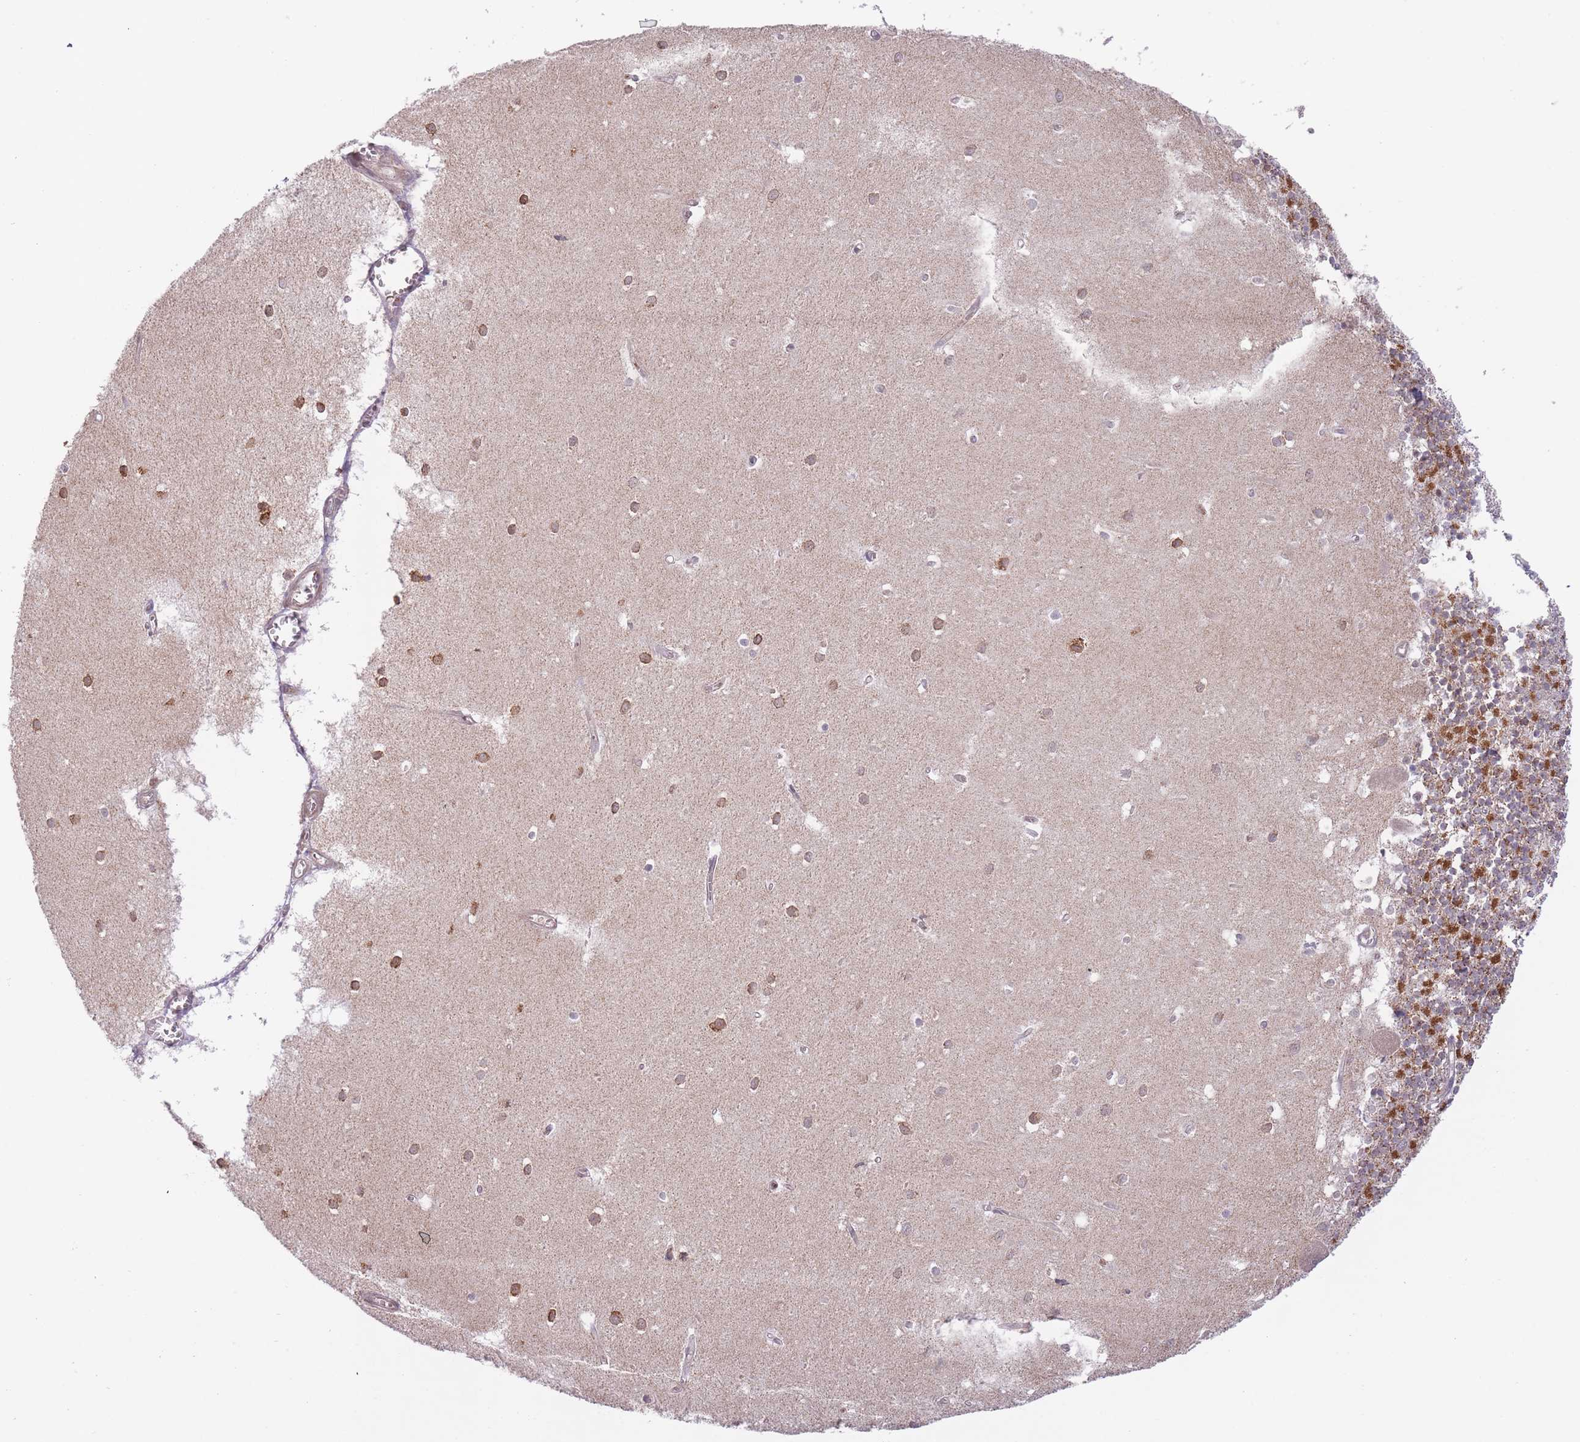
{"staining": {"intensity": "moderate", "quantity": "25%-75%", "location": "cytoplasmic/membranous"}, "tissue": "cerebellum", "cell_type": "Cells in granular layer", "image_type": "normal", "snomed": [{"axis": "morphology", "description": "Normal tissue, NOS"}, {"axis": "topography", "description": "Cerebellum"}], "caption": "Cells in granular layer display medium levels of moderate cytoplasmic/membranous positivity in approximately 25%-75% of cells in benign cerebellum.", "gene": "FUT3", "patient": {"sex": "male", "age": 54}}